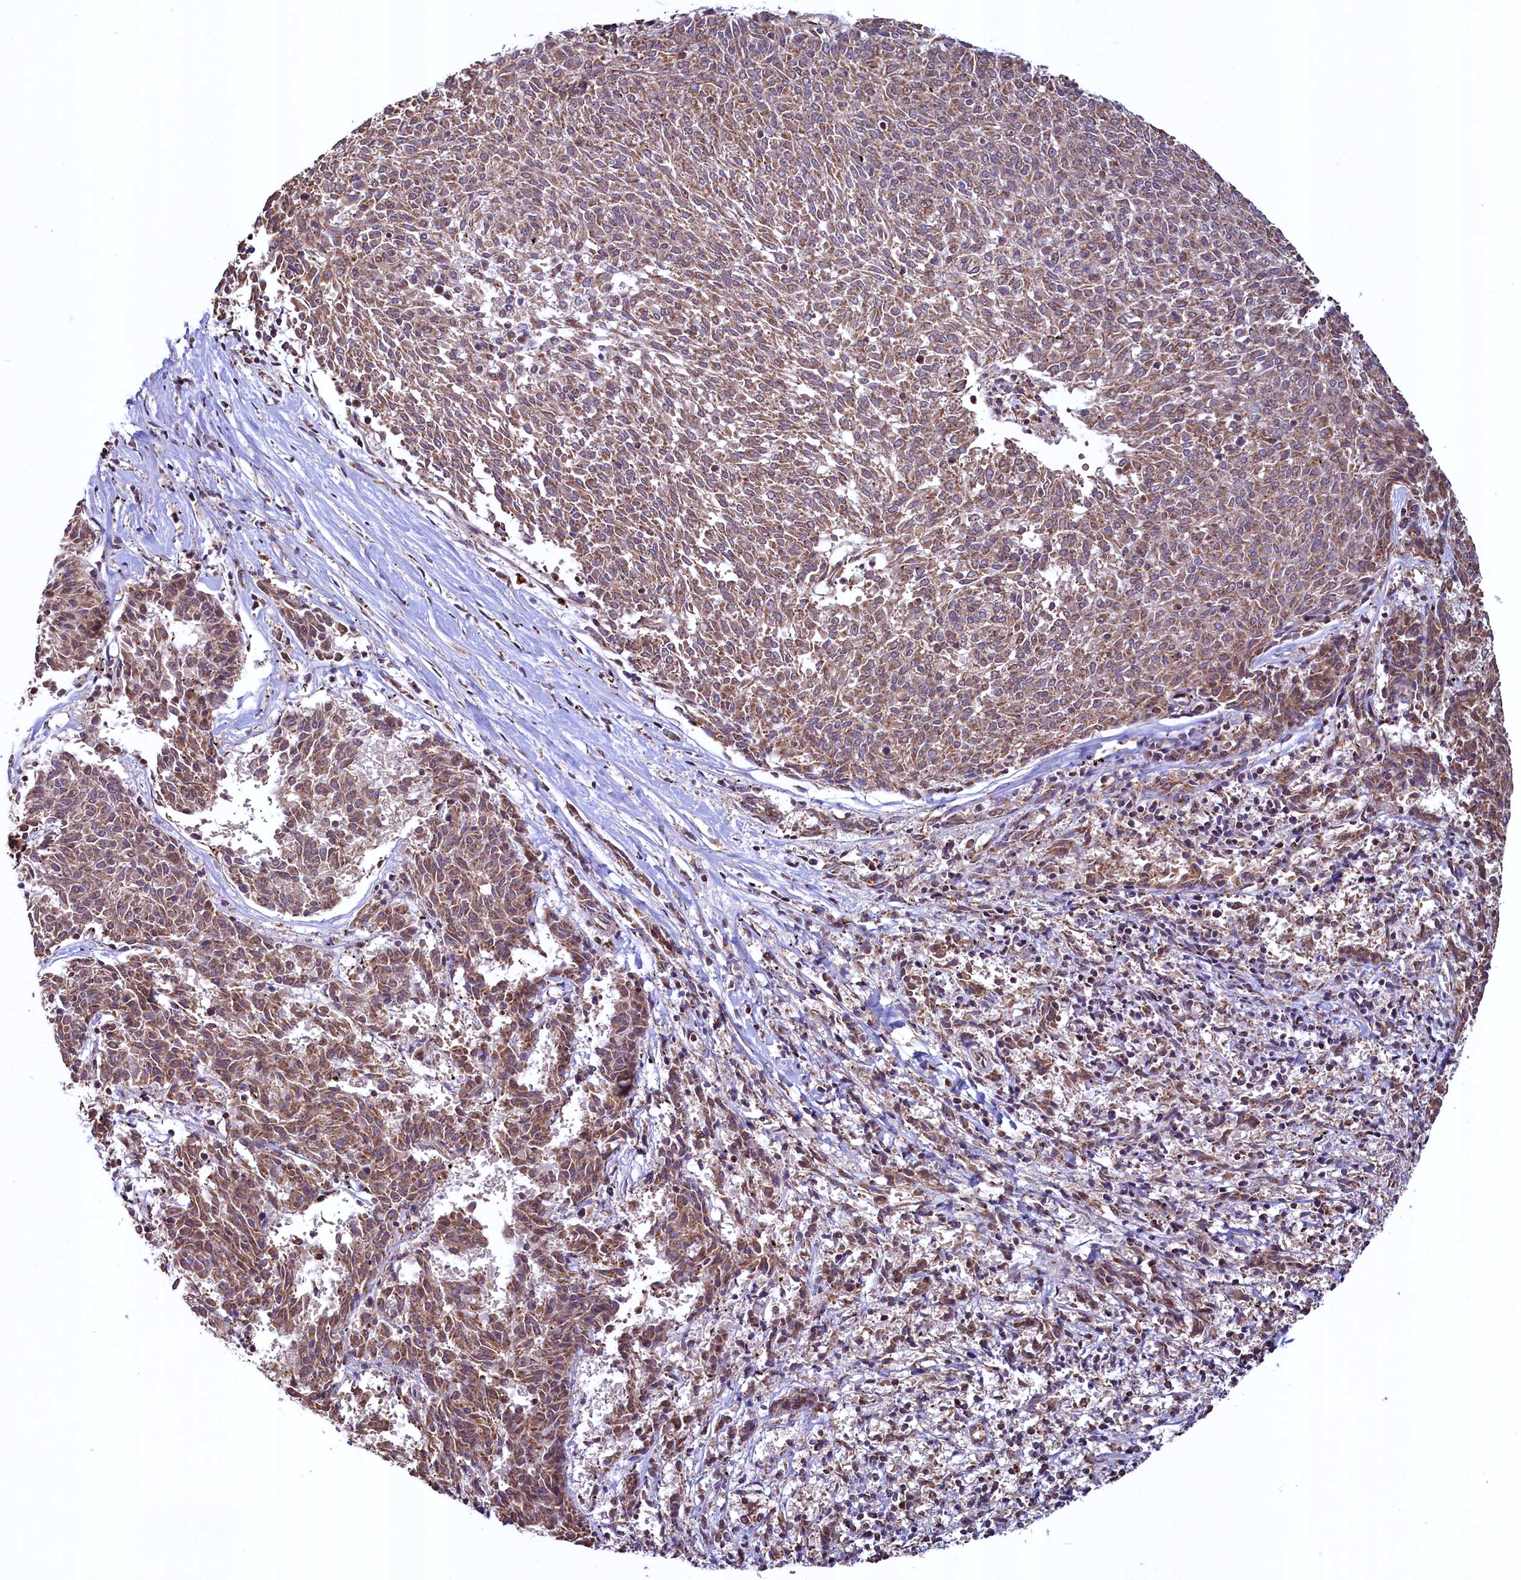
{"staining": {"intensity": "moderate", "quantity": ">75%", "location": "cytoplasmic/membranous"}, "tissue": "melanoma", "cell_type": "Tumor cells", "image_type": "cancer", "snomed": [{"axis": "morphology", "description": "Malignant melanoma, NOS"}, {"axis": "topography", "description": "Skin"}], "caption": "Moderate cytoplasmic/membranous protein positivity is seen in approximately >75% of tumor cells in malignant melanoma.", "gene": "ZNF577", "patient": {"sex": "female", "age": 72}}